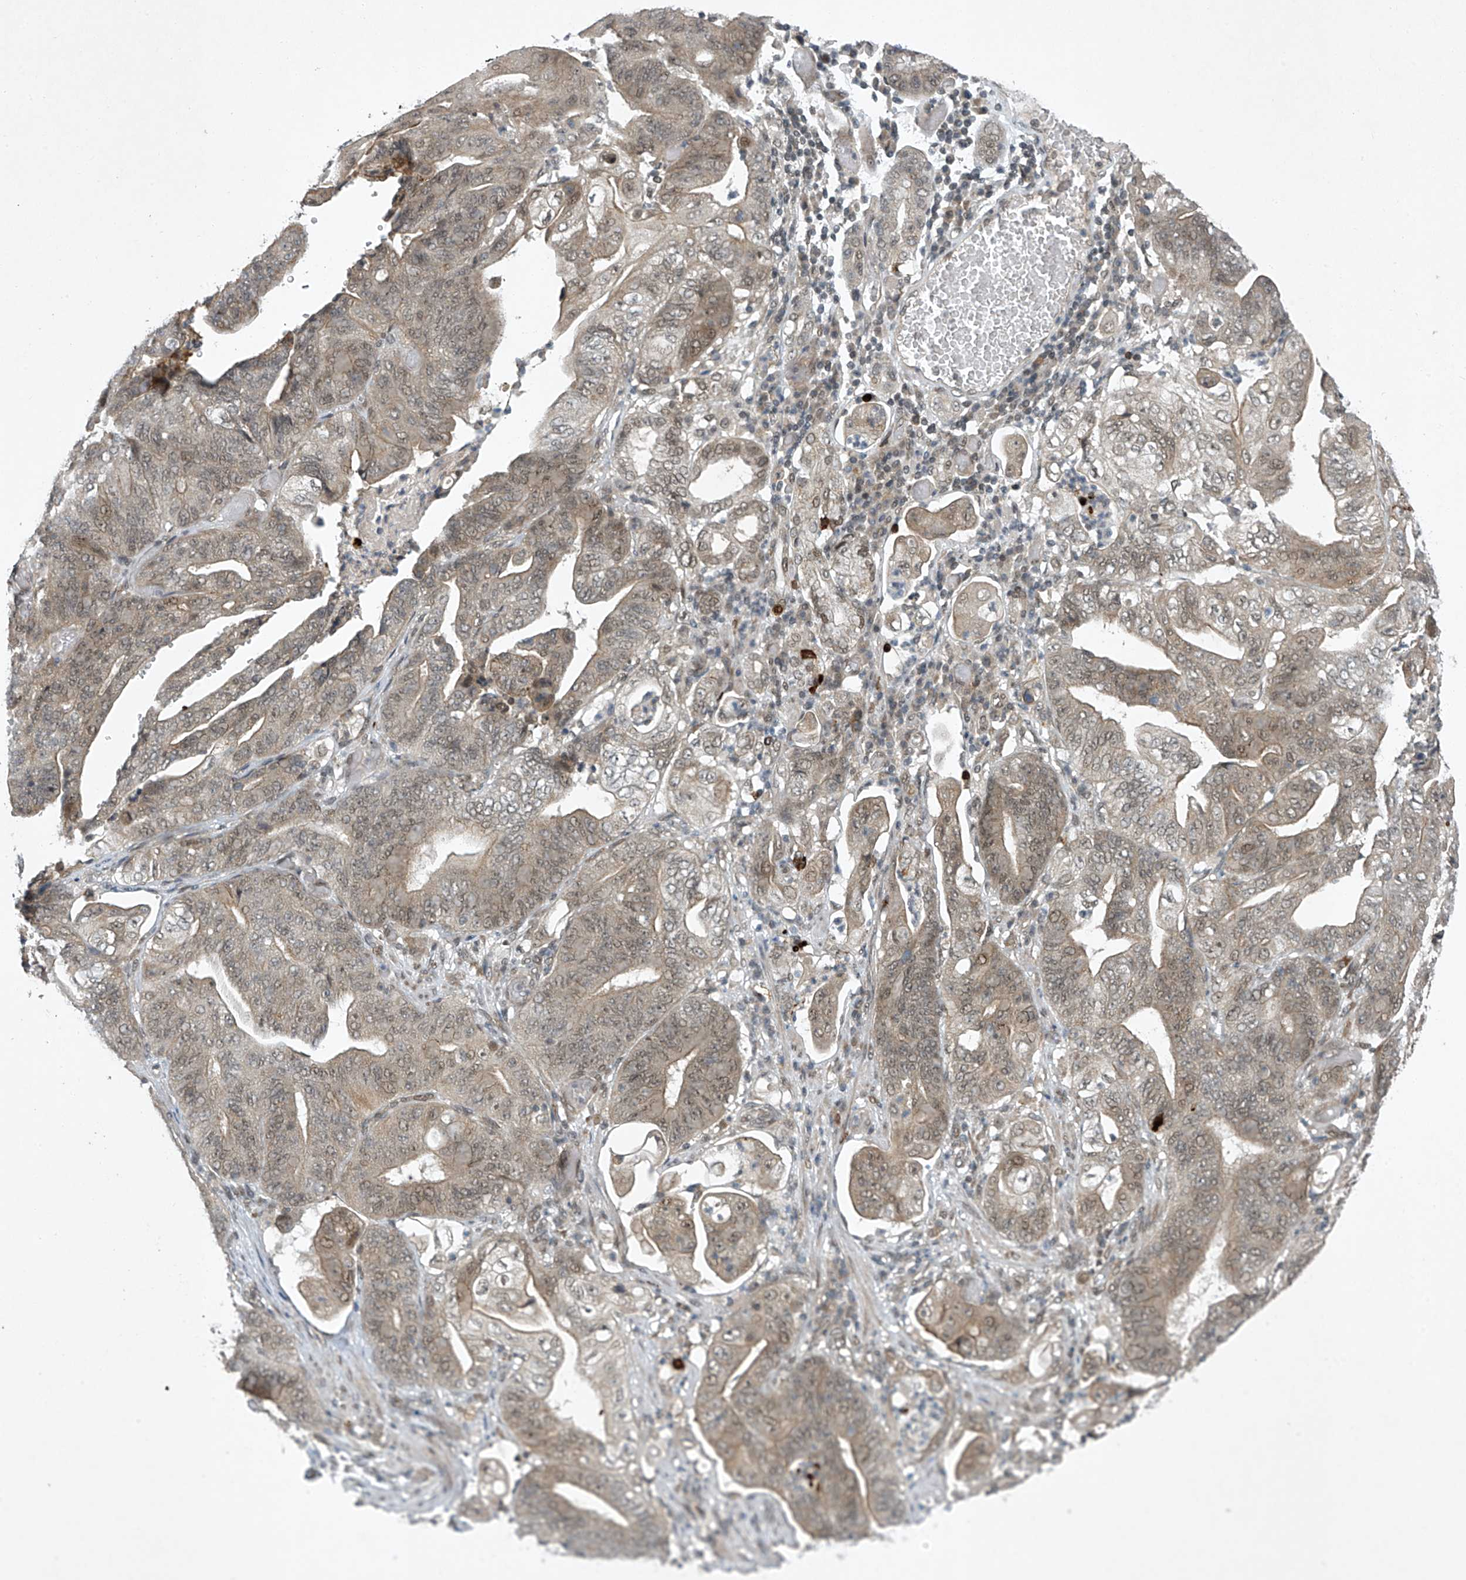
{"staining": {"intensity": "weak", "quantity": "25%-75%", "location": "nuclear"}, "tissue": "stomach cancer", "cell_type": "Tumor cells", "image_type": "cancer", "snomed": [{"axis": "morphology", "description": "Adenocarcinoma, NOS"}, {"axis": "topography", "description": "Stomach"}], "caption": "Immunohistochemistry image of adenocarcinoma (stomach) stained for a protein (brown), which displays low levels of weak nuclear expression in about 25%-75% of tumor cells.", "gene": "TAF8", "patient": {"sex": "female", "age": 73}}